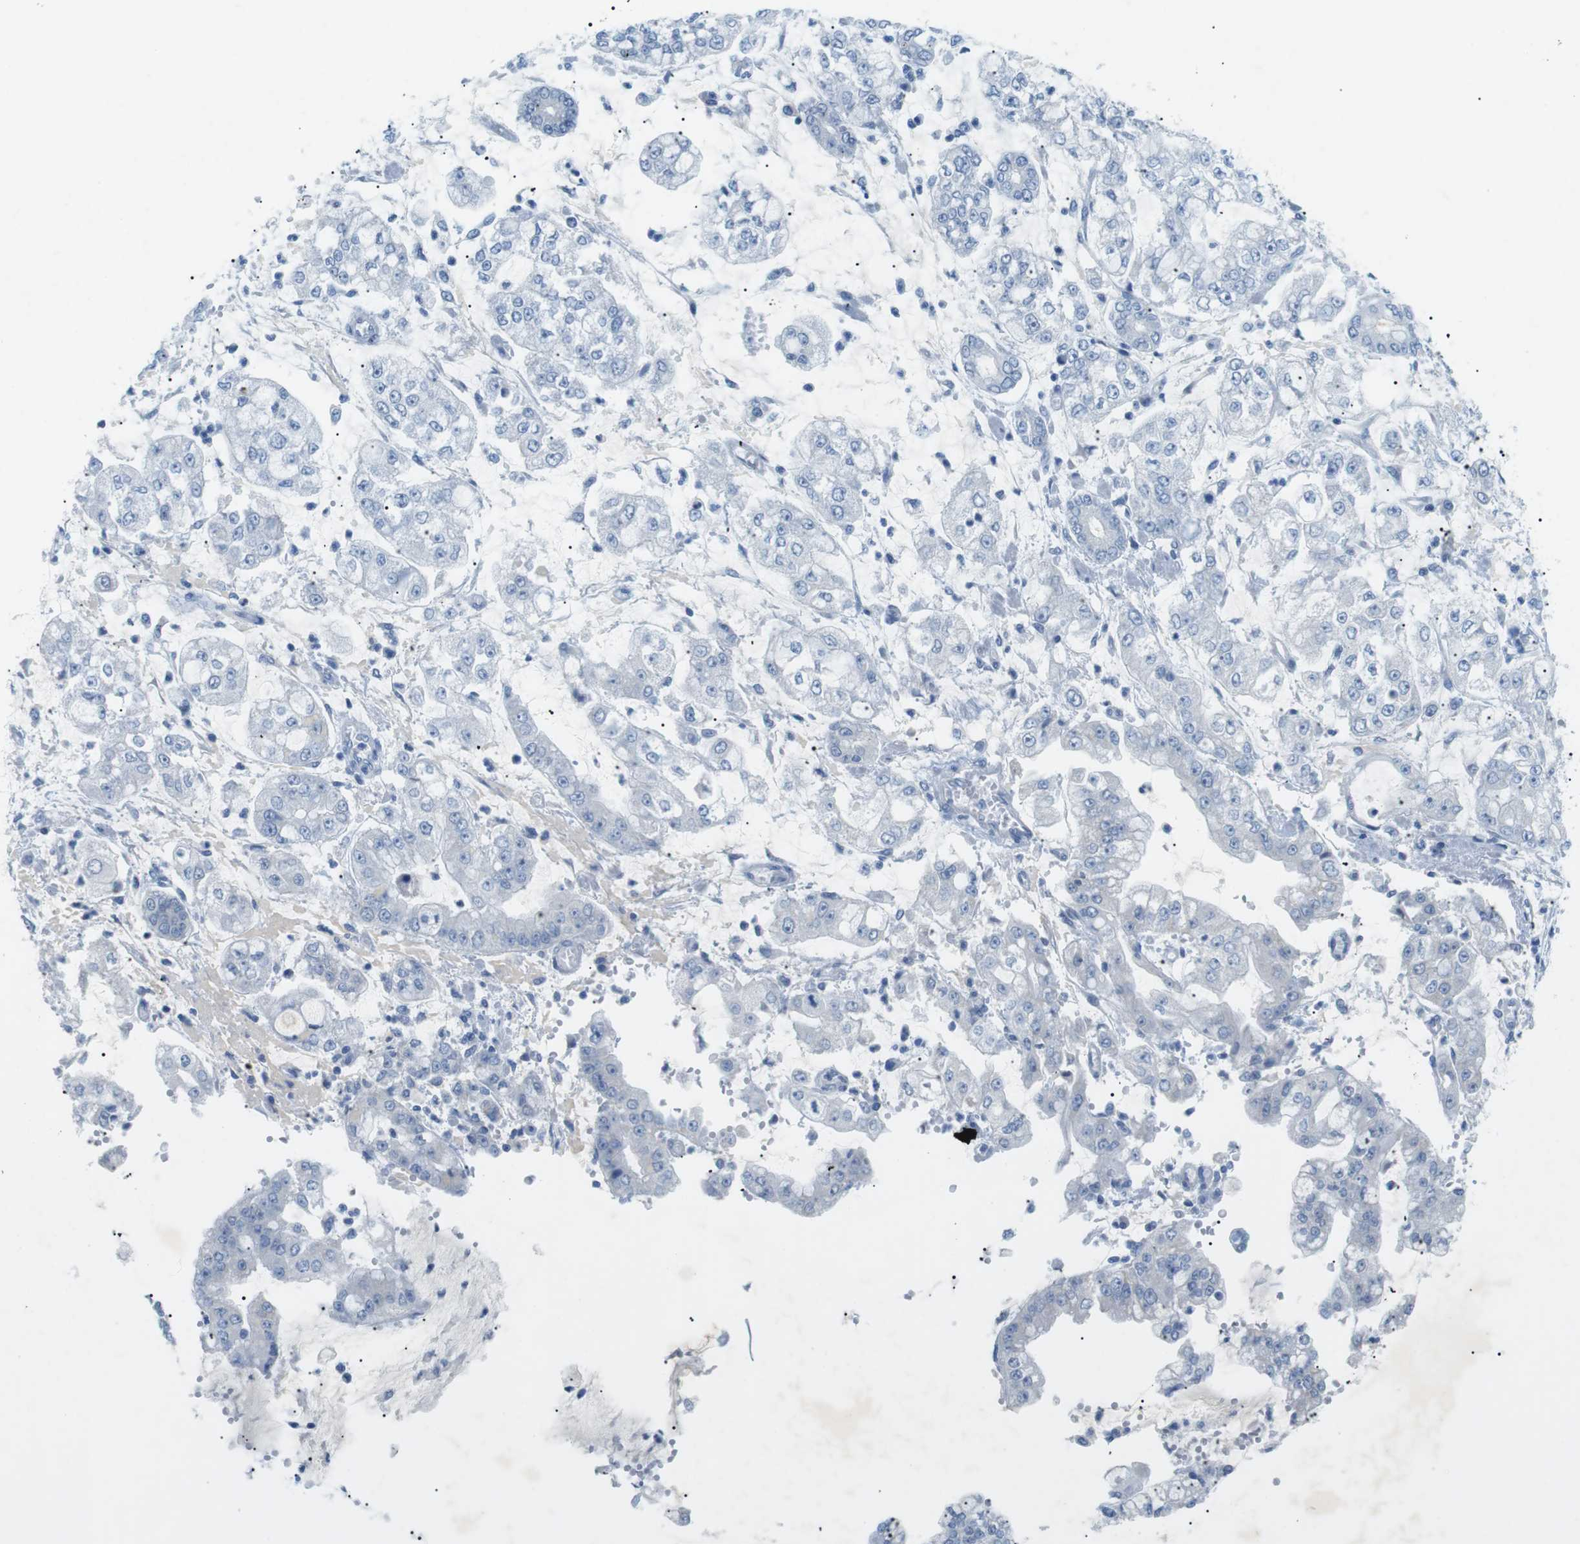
{"staining": {"intensity": "negative", "quantity": "none", "location": "none"}, "tissue": "stomach cancer", "cell_type": "Tumor cells", "image_type": "cancer", "snomed": [{"axis": "morphology", "description": "Adenocarcinoma, NOS"}, {"axis": "topography", "description": "Stomach"}], "caption": "There is no significant positivity in tumor cells of adenocarcinoma (stomach).", "gene": "SALL4", "patient": {"sex": "male", "age": 76}}